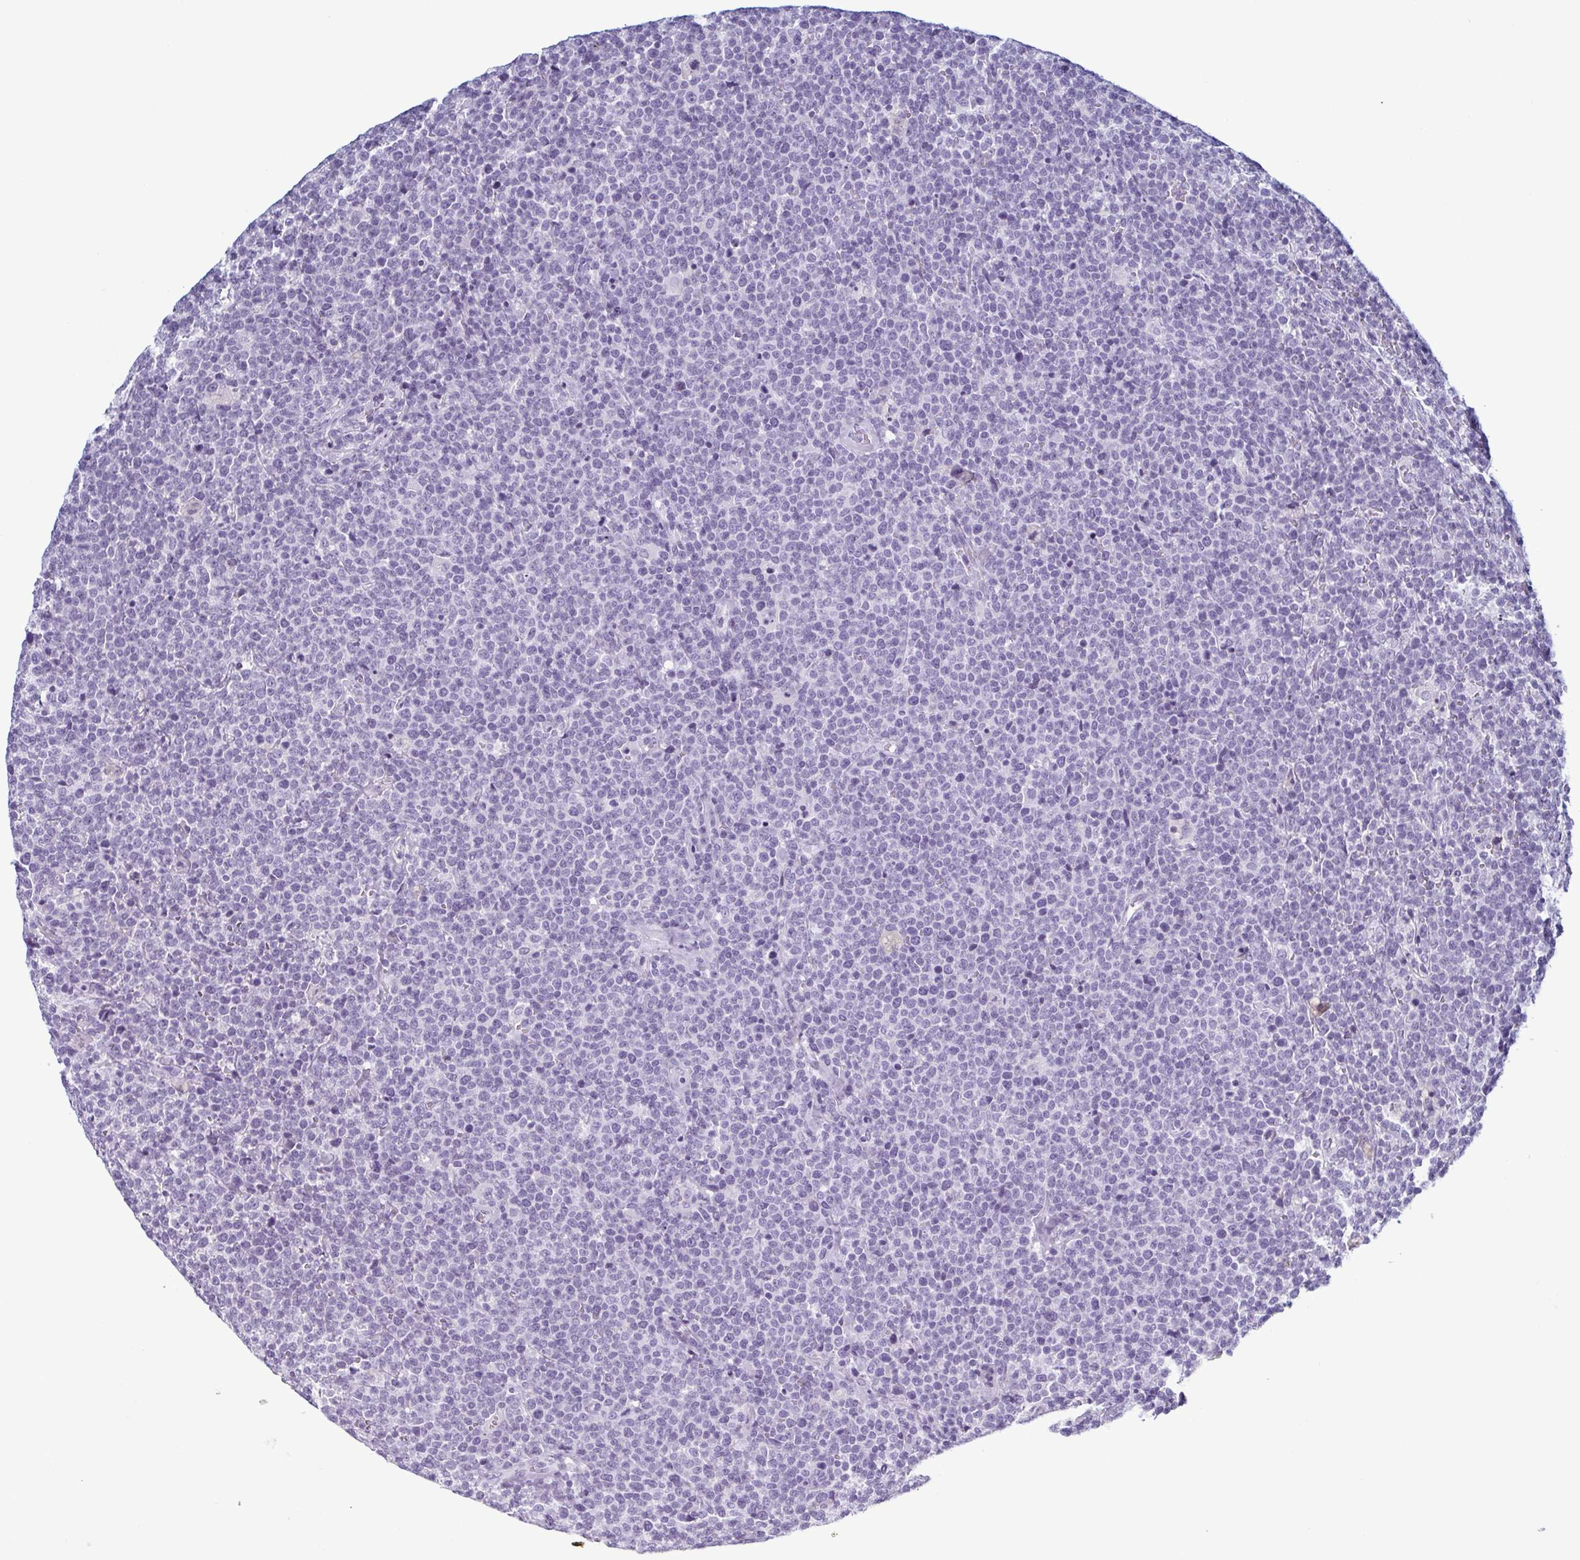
{"staining": {"intensity": "negative", "quantity": "none", "location": "none"}, "tissue": "lymphoma", "cell_type": "Tumor cells", "image_type": "cancer", "snomed": [{"axis": "morphology", "description": "Malignant lymphoma, non-Hodgkin's type, High grade"}, {"axis": "topography", "description": "Lymph node"}], "caption": "Human high-grade malignant lymphoma, non-Hodgkin's type stained for a protein using immunohistochemistry shows no positivity in tumor cells.", "gene": "KRT10", "patient": {"sex": "male", "age": 61}}